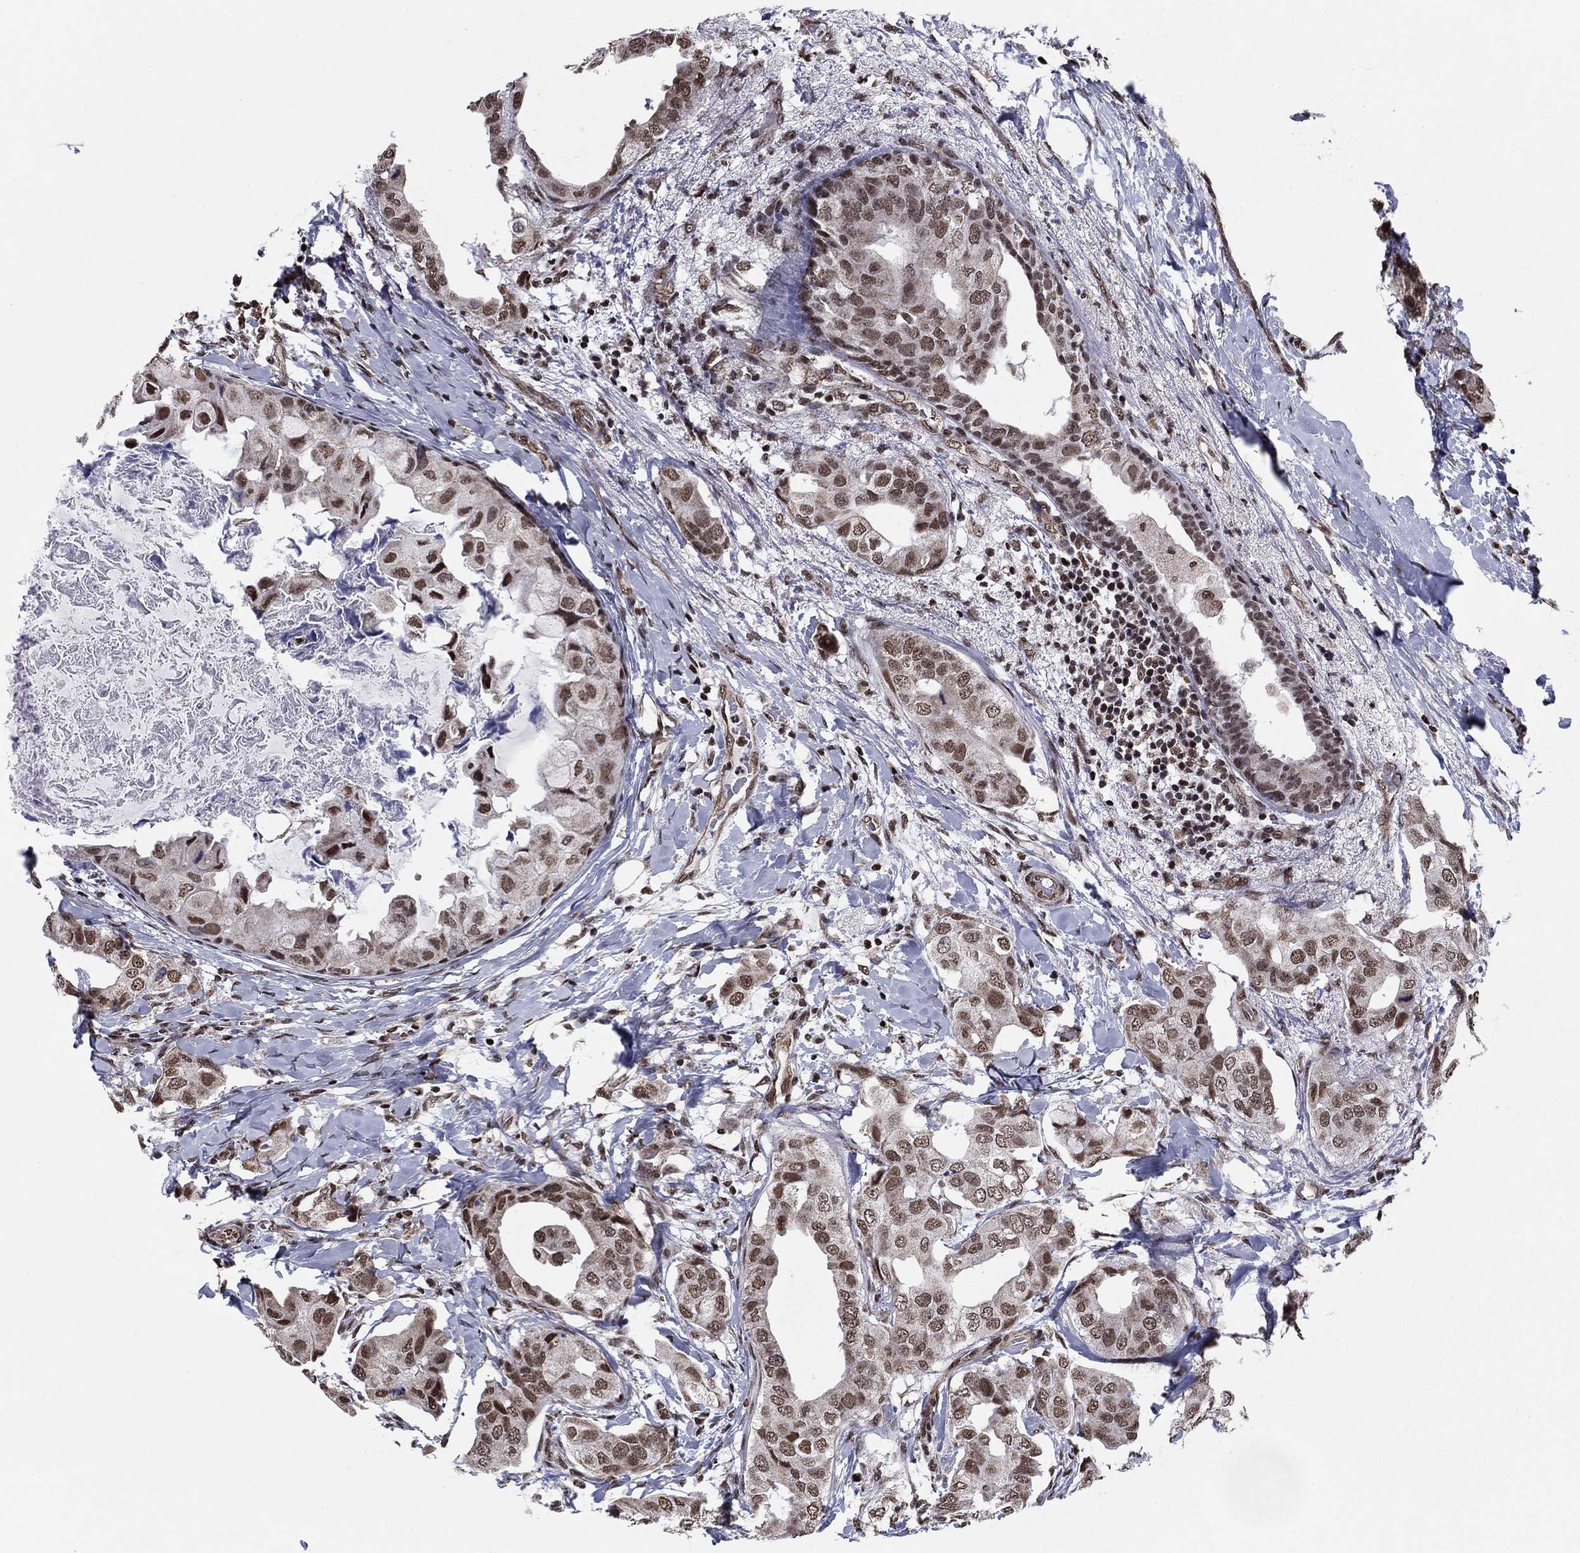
{"staining": {"intensity": "moderate", "quantity": "25%-75%", "location": "cytoplasmic/membranous,nuclear"}, "tissue": "breast cancer", "cell_type": "Tumor cells", "image_type": "cancer", "snomed": [{"axis": "morphology", "description": "Normal tissue, NOS"}, {"axis": "morphology", "description": "Duct carcinoma"}, {"axis": "topography", "description": "Breast"}], "caption": "DAB immunohistochemical staining of breast cancer displays moderate cytoplasmic/membranous and nuclear protein positivity in about 25%-75% of tumor cells.", "gene": "N4BP2", "patient": {"sex": "female", "age": 40}}